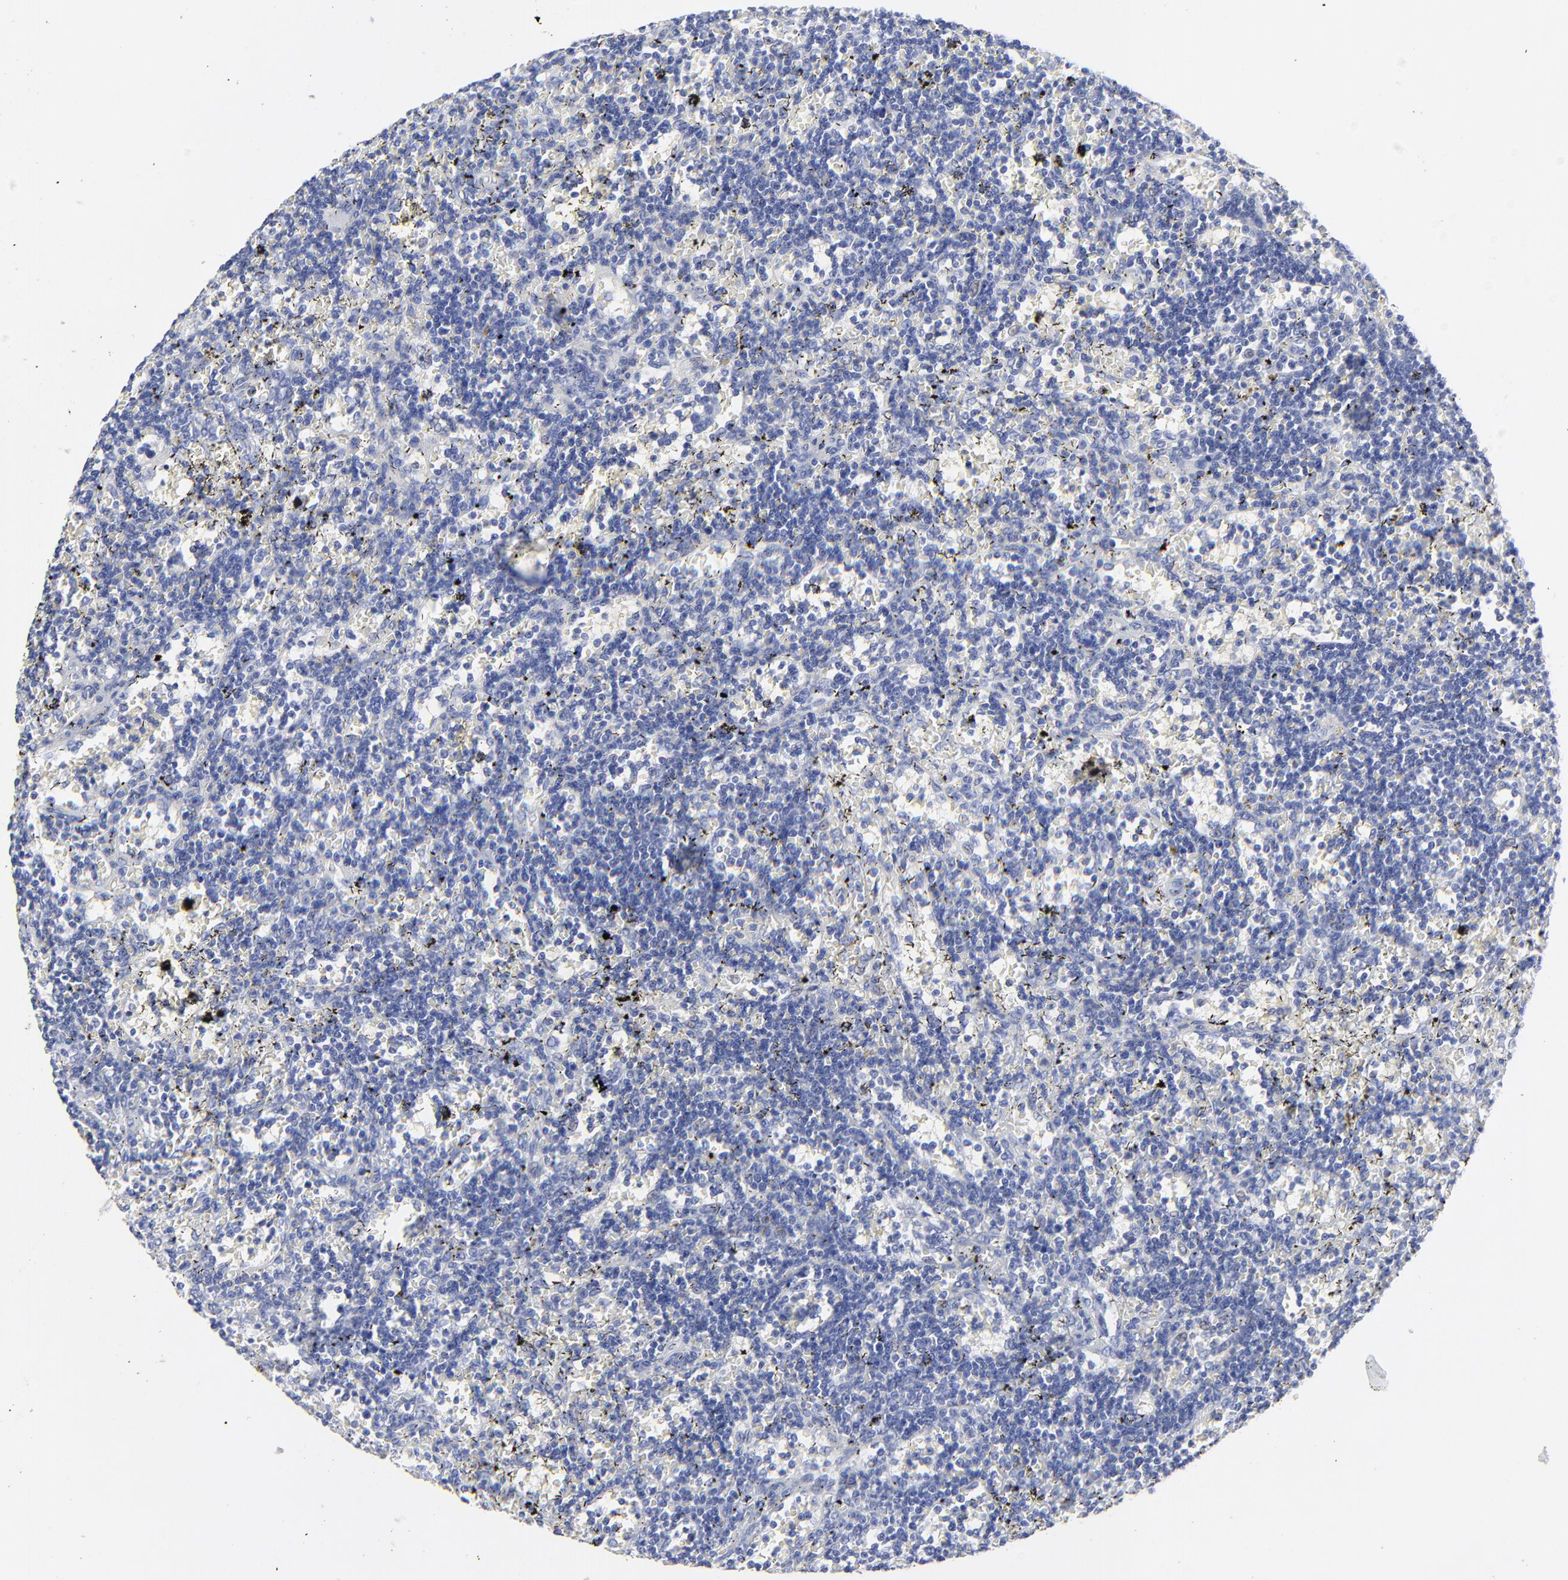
{"staining": {"intensity": "negative", "quantity": "none", "location": "none"}, "tissue": "lymphoma", "cell_type": "Tumor cells", "image_type": "cancer", "snomed": [{"axis": "morphology", "description": "Malignant lymphoma, non-Hodgkin's type, Low grade"}, {"axis": "topography", "description": "Spleen"}], "caption": "Low-grade malignant lymphoma, non-Hodgkin's type stained for a protein using immunohistochemistry (IHC) exhibits no staining tumor cells.", "gene": "PSD3", "patient": {"sex": "male", "age": 60}}